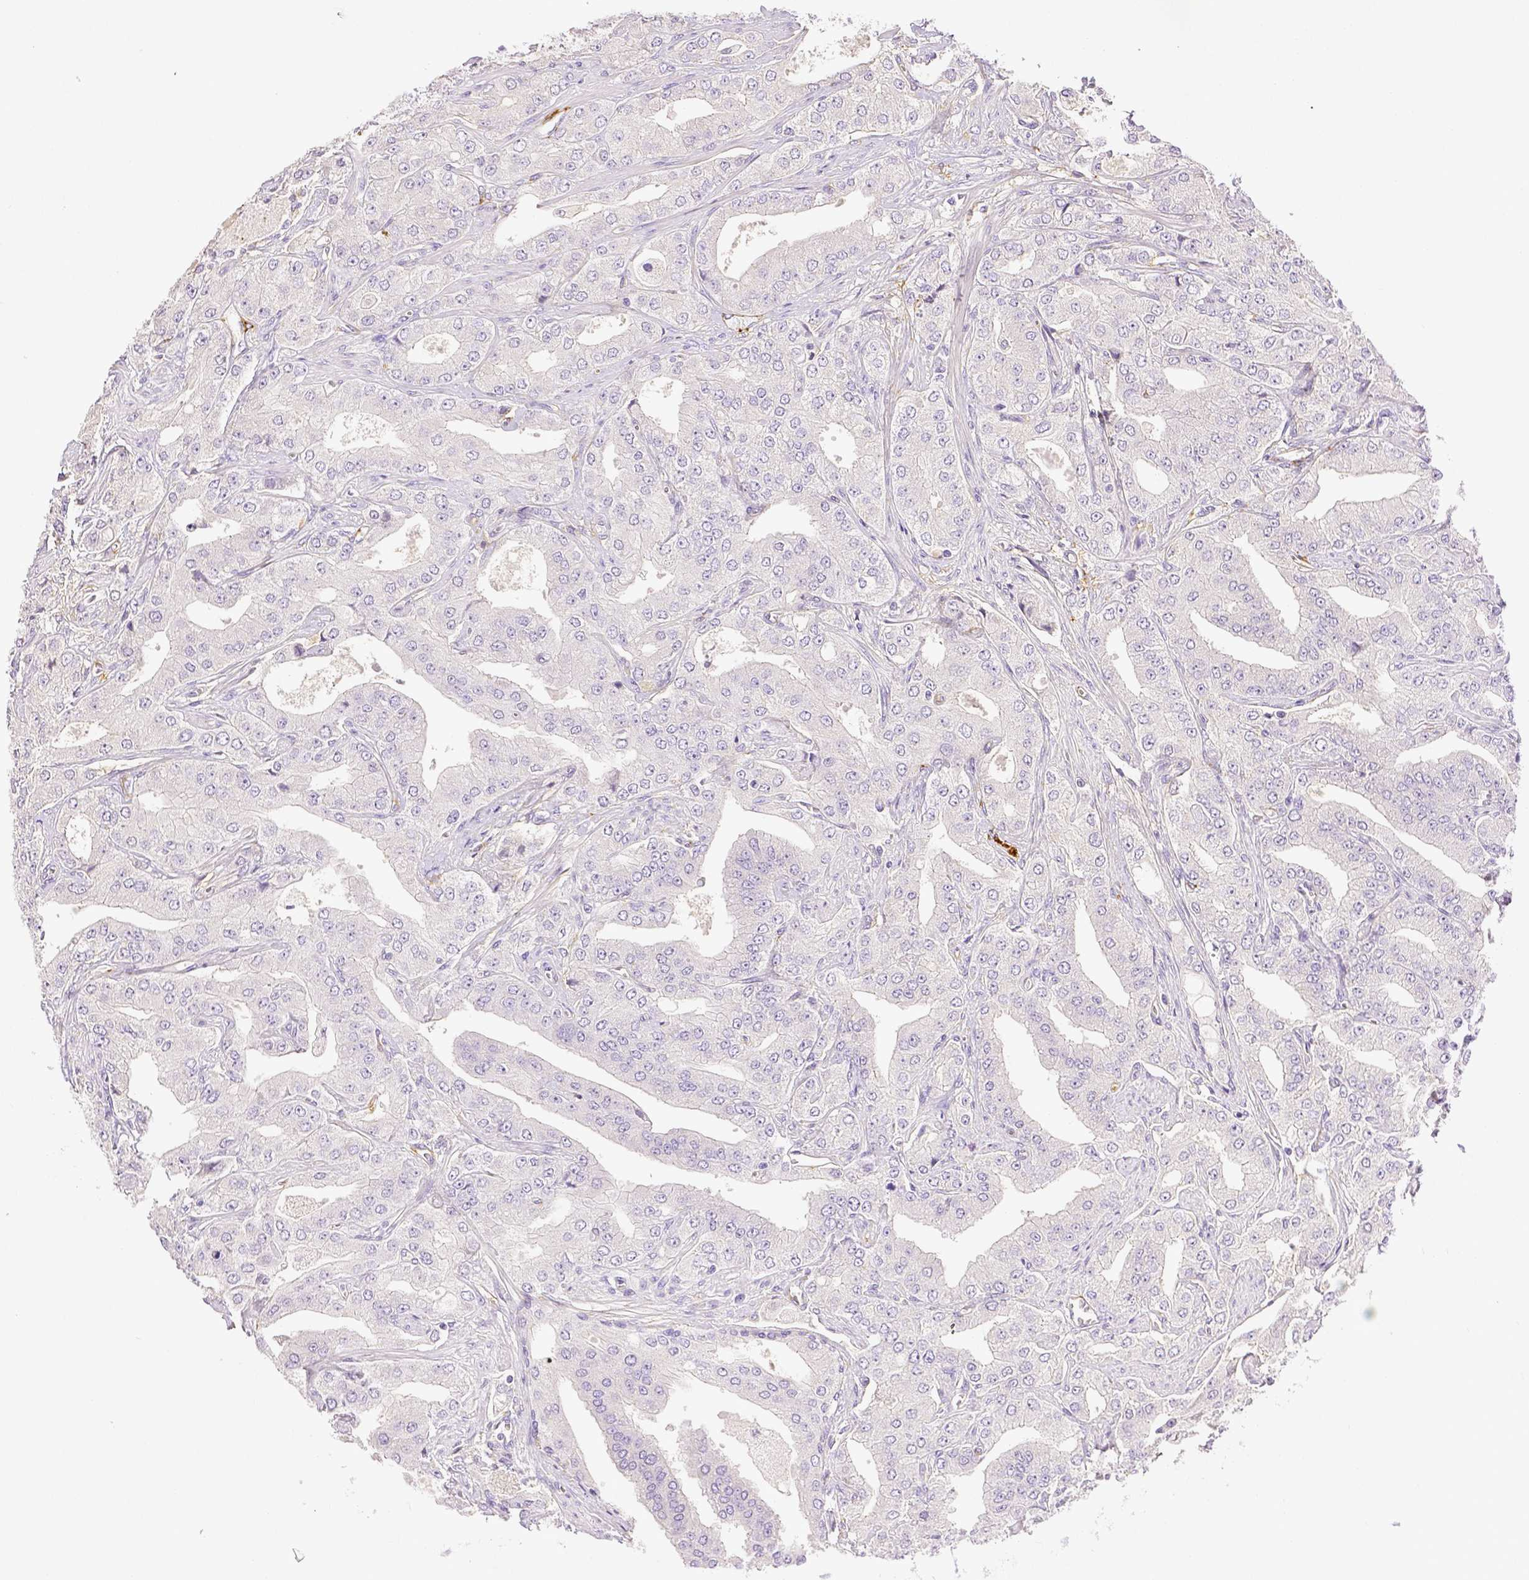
{"staining": {"intensity": "negative", "quantity": "none", "location": "none"}, "tissue": "prostate cancer", "cell_type": "Tumor cells", "image_type": "cancer", "snomed": [{"axis": "morphology", "description": "Adenocarcinoma, Low grade"}, {"axis": "topography", "description": "Prostate"}], "caption": "Immunohistochemical staining of human prostate cancer (adenocarcinoma (low-grade)) demonstrates no significant staining in tumor cells. (DAB immunohistochemistry (IHC) visualized using brightfield microscopy, high magnification).", "gene": "THY1", "patient": {"sex": "male", "age": 60}}